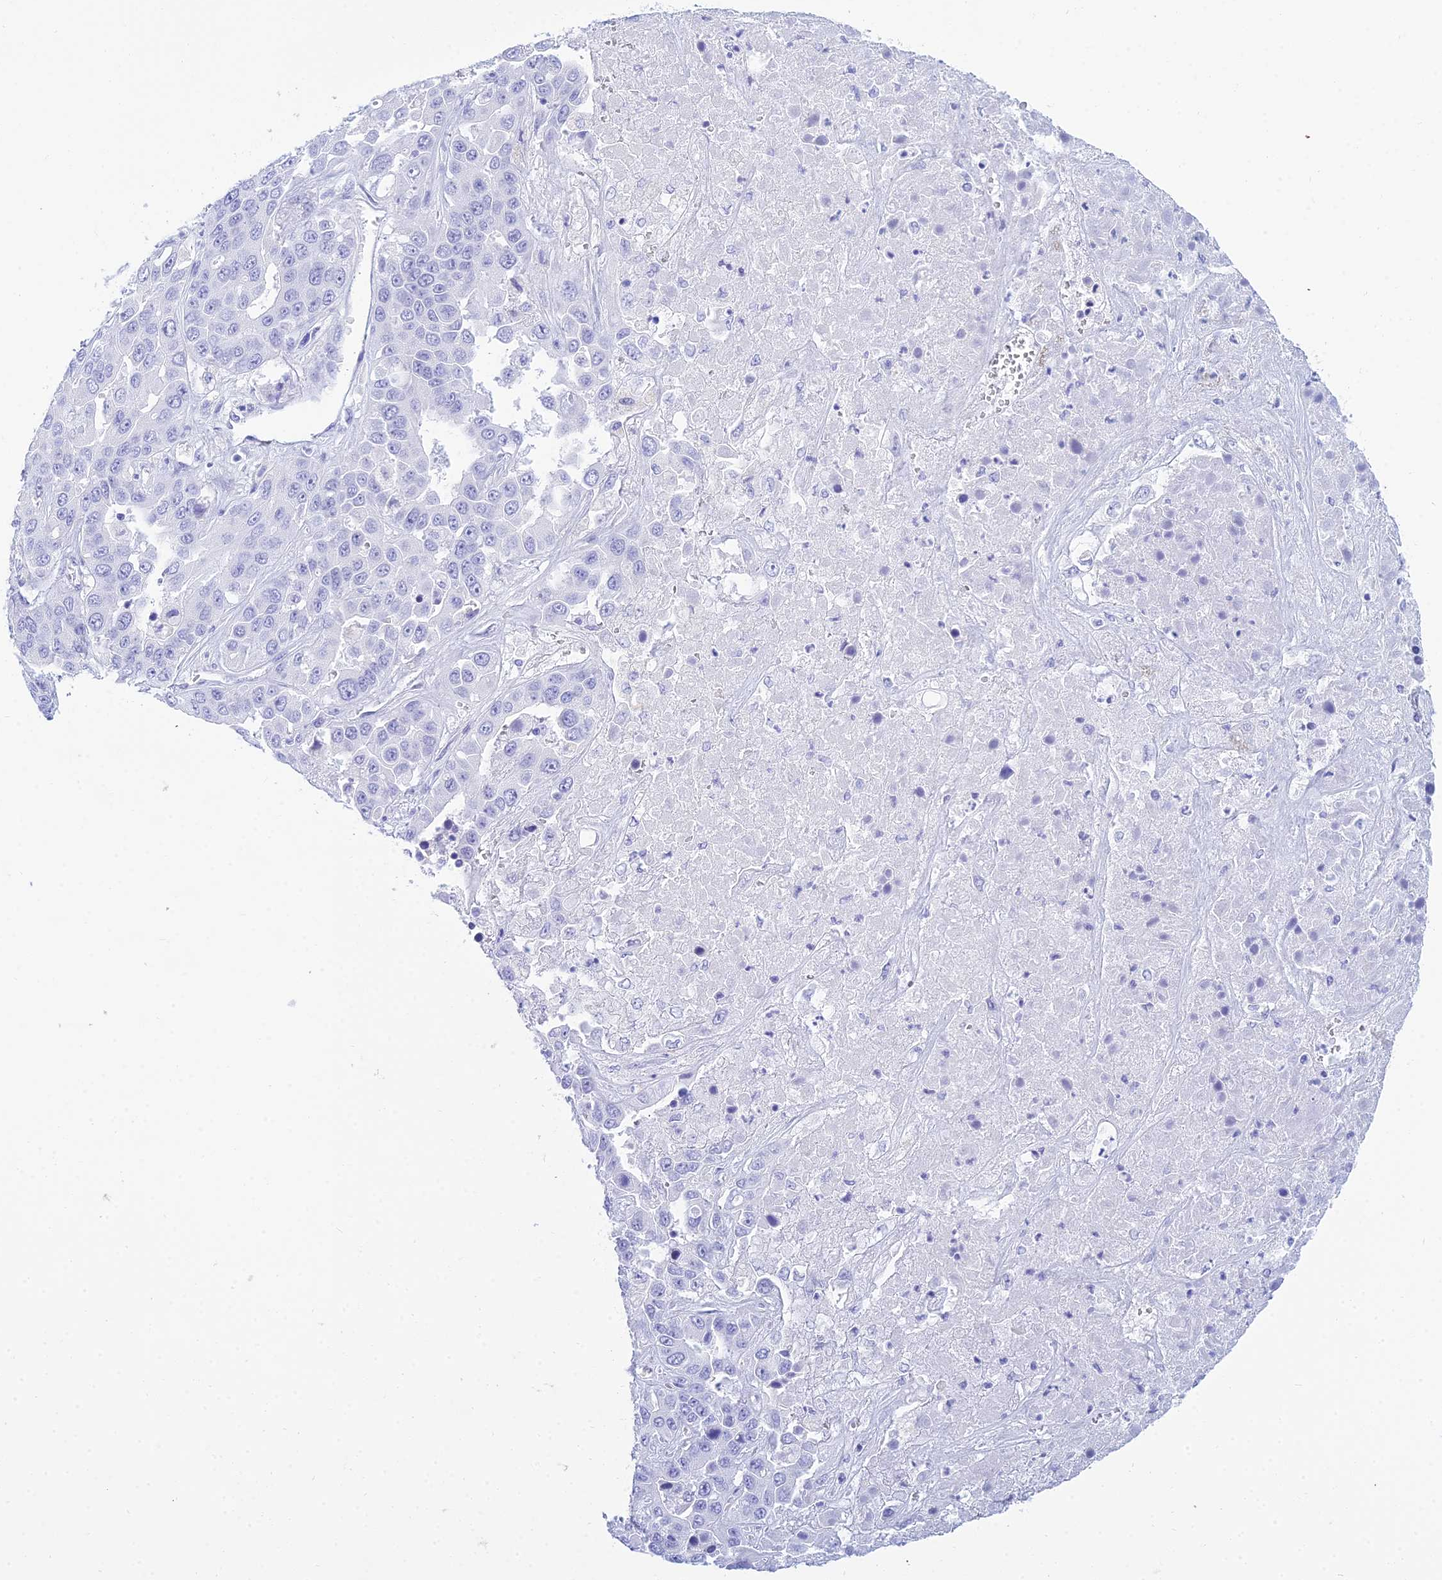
{"staining": {"intensity": "negative", "quantity": "none", "location": "none"}, "tissue": "liver cancer", "cell_type": "Tumor cells", "image_type": "cancer", "snomed": [{"axis": "morphology", "description": "Cholangiocarcinoma"}, {"axis": "topography", "description": "Liver"}], "caption": "High magnification brightfield microscopy of cholangiocarcinoma (liver) stained with DAB (3,3'-diaminobenzidine) (brown) and counterstained with hematoxylin (blue): tumor cells show no significant positivity.", "gene": "PATE4", "patient": {"sex": "female", "age": 52}}